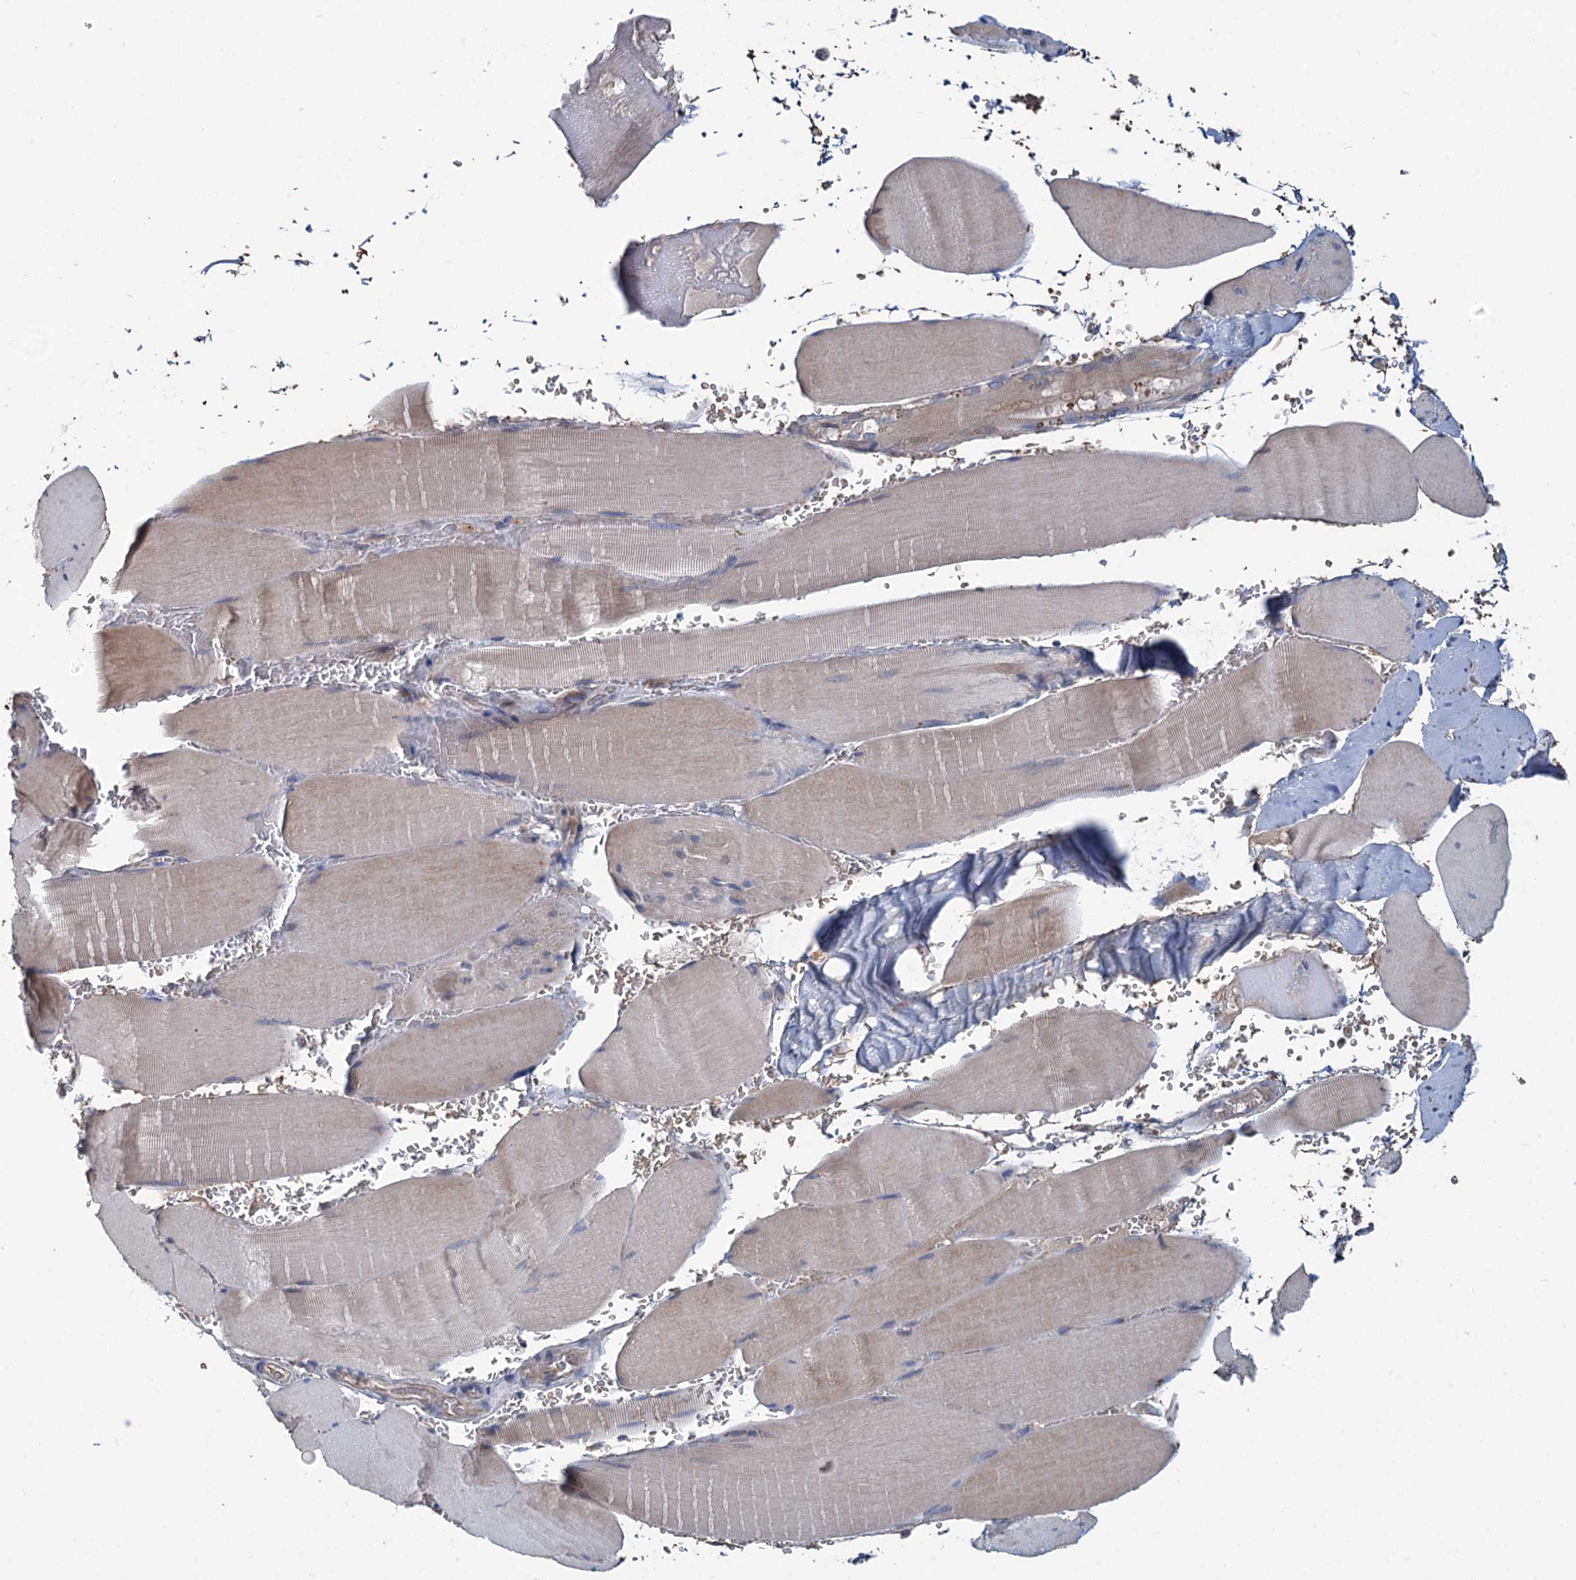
{"staining": {"intensity": "weak", "quantity": "25%-75%", "location": "cytoplasmic/membranous"}, "tissue": "skeletal muscle", "cell_type": "Myocytes", "image_type": "normal", "snomed": [{"axis": "morphology", "description": "Normal tissue, NOS"}, {"axis": "topography", "description": "Skeletal muscle"}, {"axis": "topography", "description": "Head-Neck"}], "caption": "The image displays immunohistochemical staining of normal skeletal muscle. There is weak cytoplasmic/membranous positivity is present in about 25%-75% of myocytes. The staining was performed using DAB, with brown indicating positive protein expression. Nuclei are stained blue with hematoxylin.", "gene": "URAD", "patient": {"sex": "male", "age": 66}}